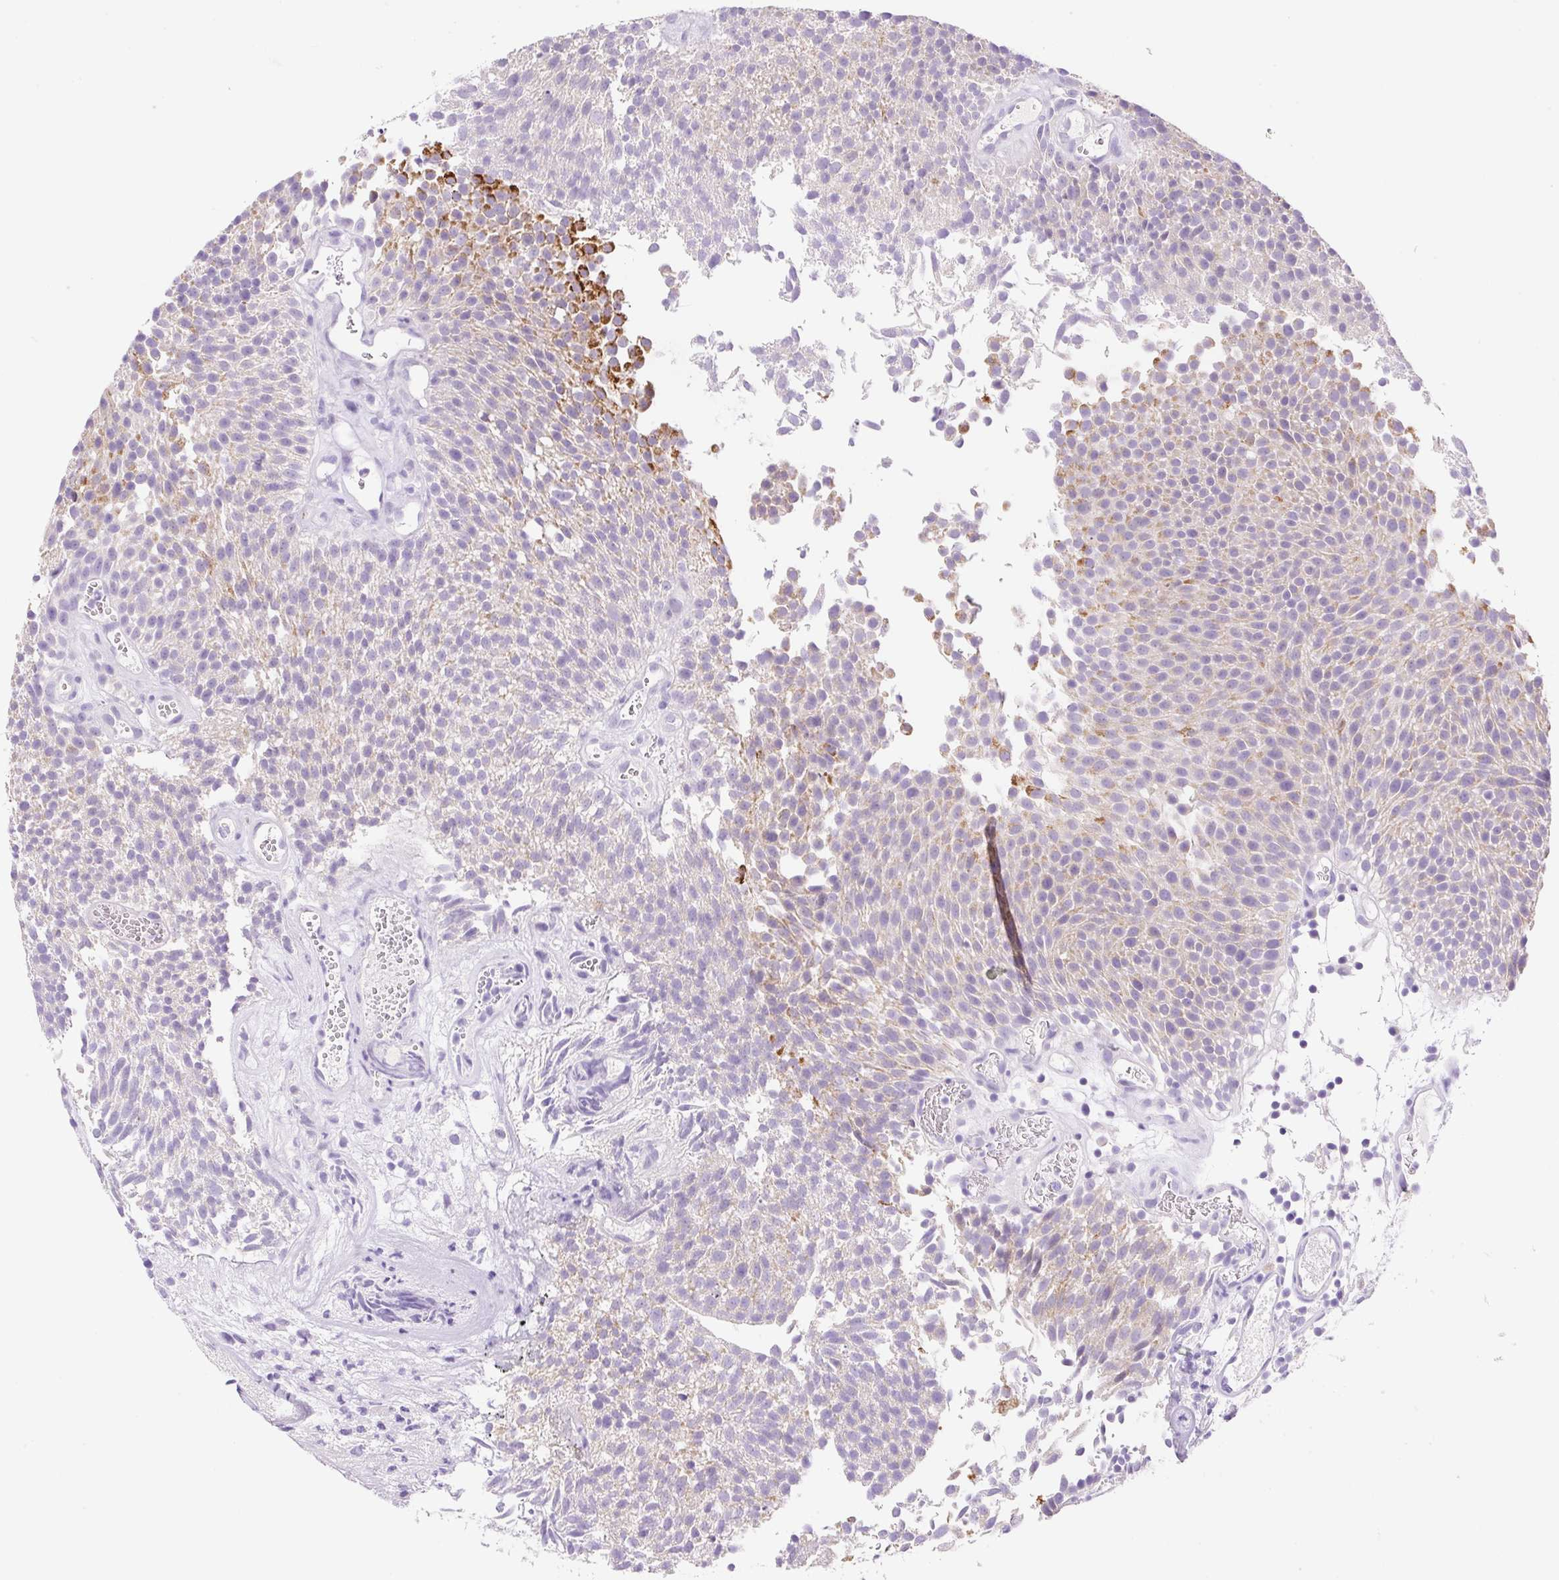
{"staining": {"intensity": "strong", "quantity": "<25%", "location": "cytoplasmic/membranous"}, "tissue": "urothelial cancer", "cell_type": "Tumor cells", "image_type": "cancer", "snomed": [{"axis": "morphology", "description": "Urothelial carcinoma, Low grade"}, {"axis": "topography", "description": "Urinary bladder"}], "caption": "The image reveals a brown stain indicating the presence of a protein in the cytoplasmic/membranous of tumor cells in urothelial cancer. Ihc stains the protein in brown and the nuclei are stained blue.", "gene": "NDST3", "patient": {"sex": "female", "age": 79}}